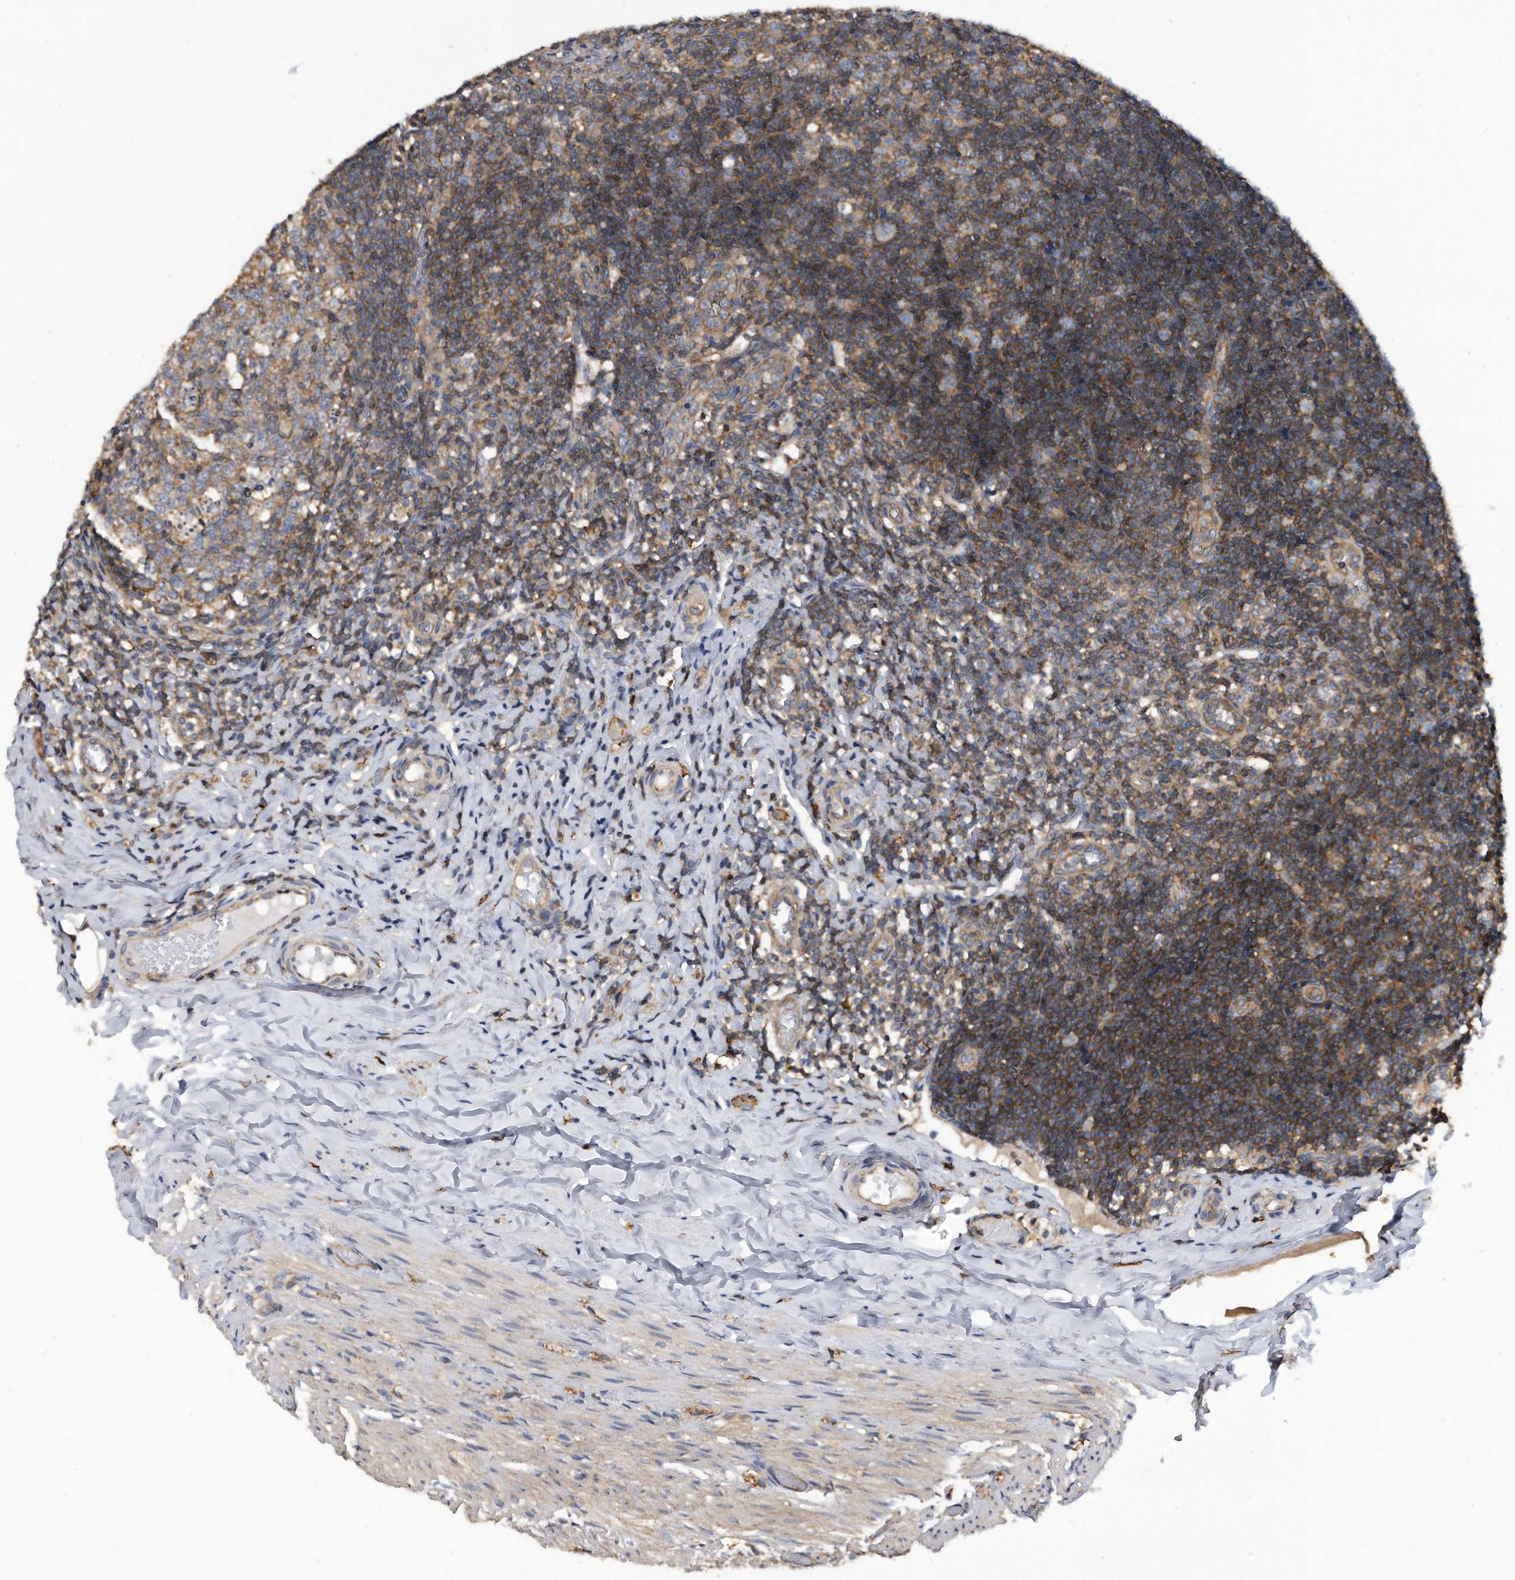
{"staining": {"intensity": "strong", "quantity": ">75%", "location": "cytoplasmic/membranous"}, "tissue": "appendix", "cell_type": "Glandular cells", "image_type": "normal", "snomed": [{"axis": "morphology", "description": "Normal tissue, NOS"}, {"axis": "topography", "description": "Appendix"}], "caption": "Protein staining by immunohistochemistry reveals strong cytoplasmic/membranous positivity in approximately >75% of glandular cells in normal appendix.", "gene": "ATG5", "patient": {"sex": "male", "age": 8}}